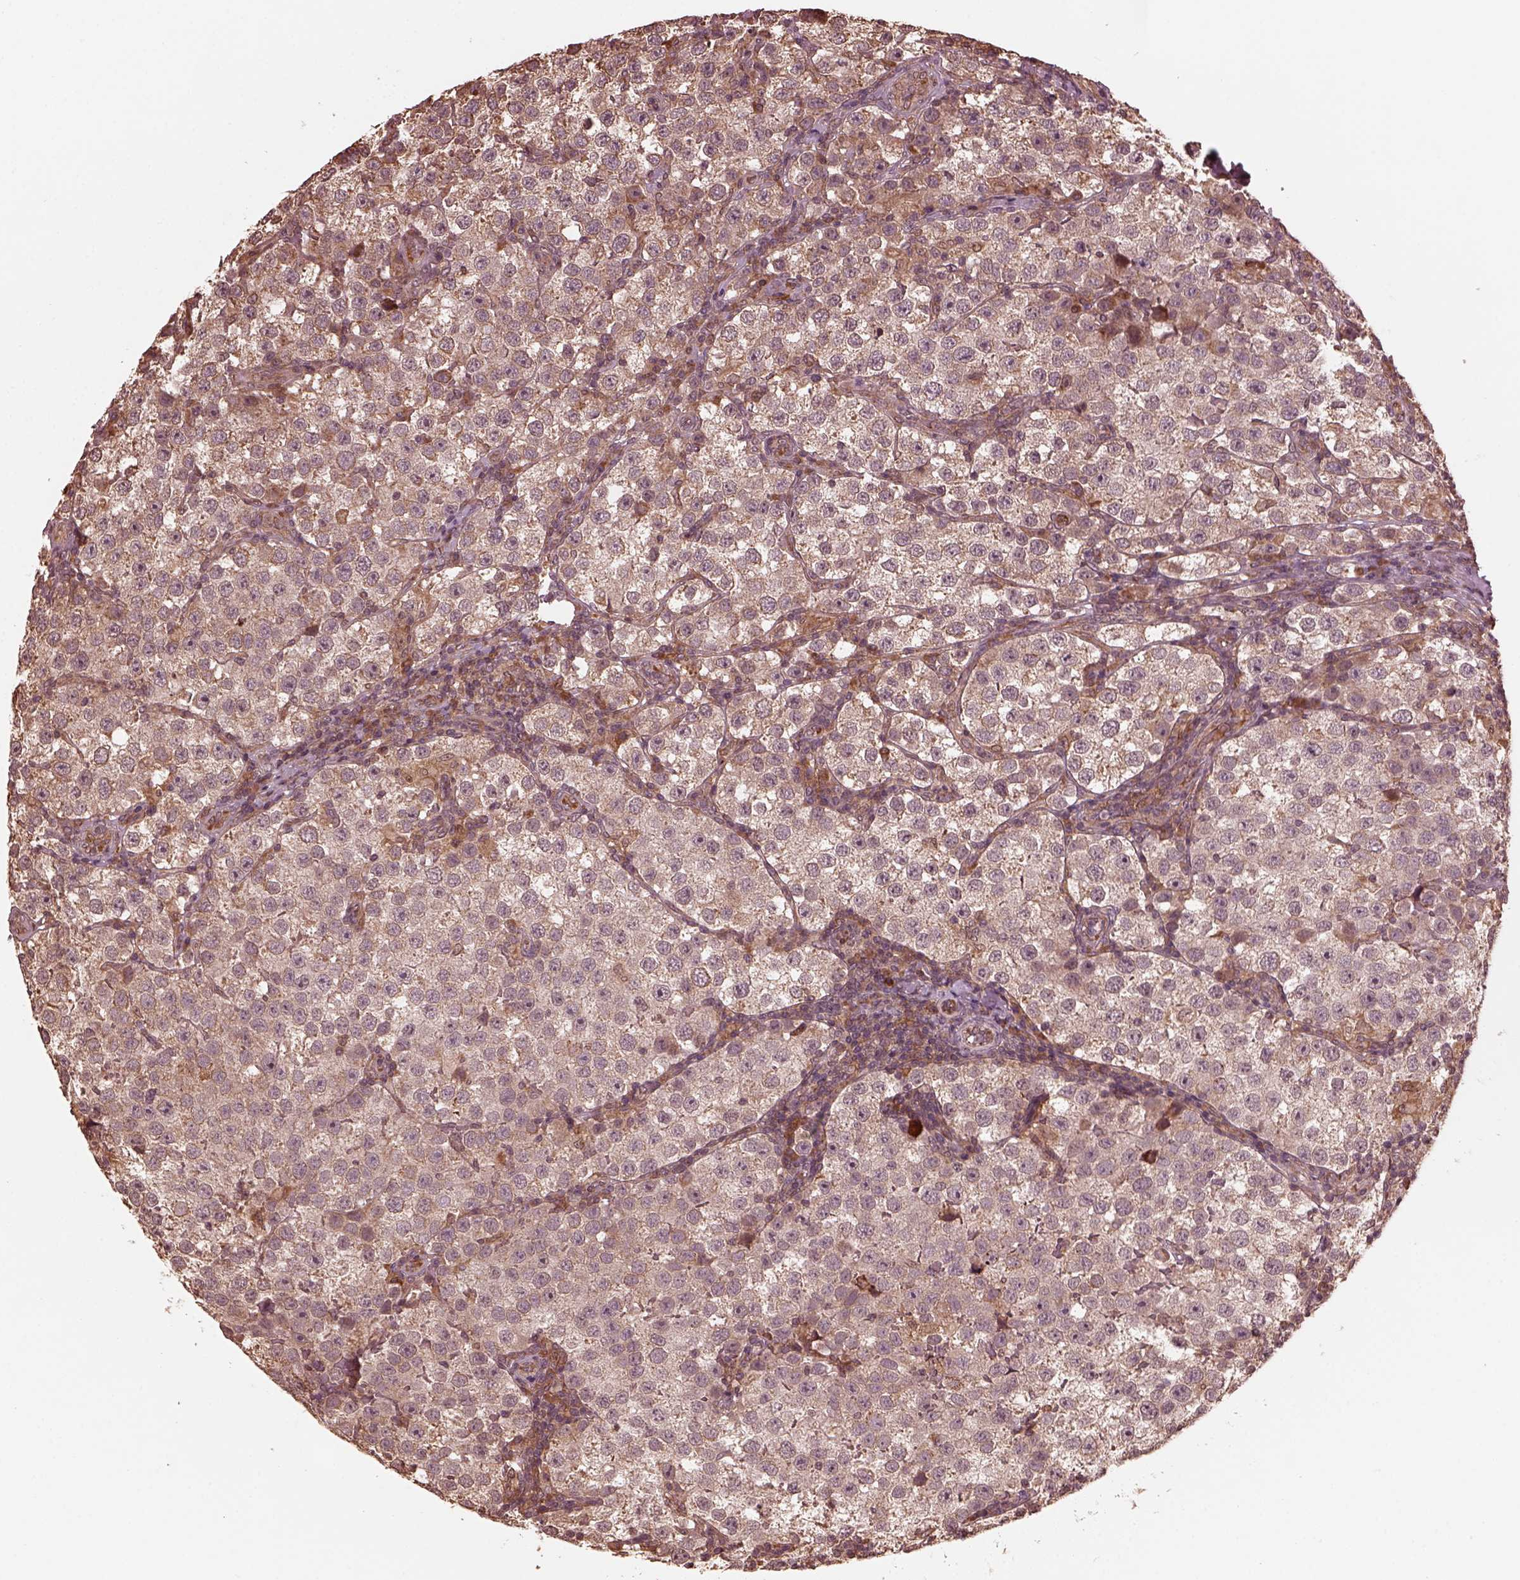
{"staining": {"intensity": "weak", "quantity": ">75%", "location": "cytoplasmic/membranous"}, "tissue": "testis cancer", "cell_type": "Tumor cells", "image_type": "cancer", "snomed": [{"axis": "morphology", "description": "Seminoma, NOS"}, {"axis": "topography", "description": "Testis"}], "caption": "An IHC image of tumor tissue is shown. Protein staining in brown labels weak cytoplasmic/membranous positivity in seminoma (testis) within tumor cells.", "gene": "ZNF292", "patient": {"sex": "male", "age": 37}}